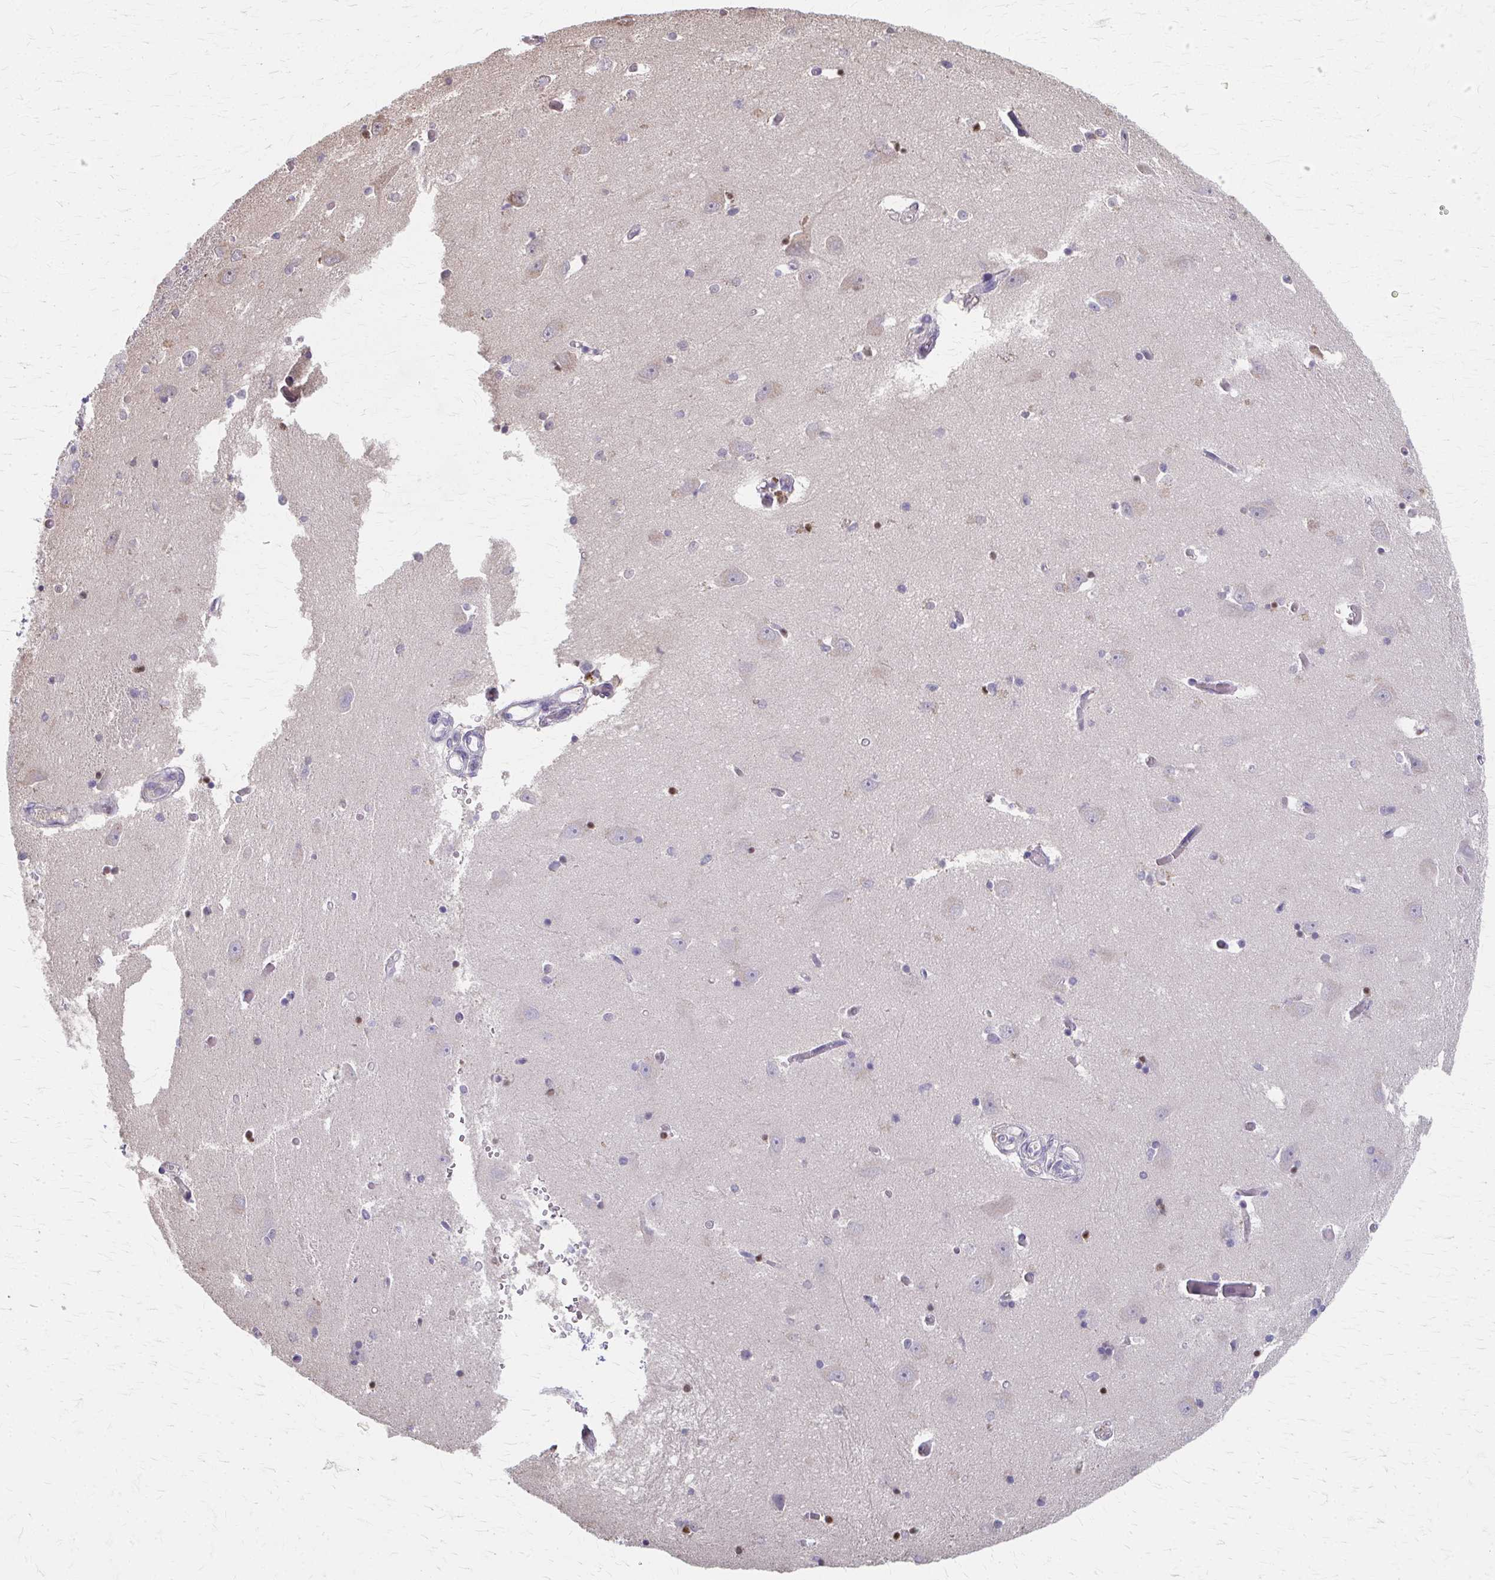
{"staining": {"intensity": "negative", "quantity": "none", "location": "none"}, "tissue": "caudate", "cell_type": "Glial cells", "image_type": "normal", "snomed": [{"axis": "morphology", "description": "Normal tissue, NOS"}, {"axis": "topography", "description": "Lateral ventricle wall"}, {"axis": "topography", "description": "Hippocampus"}], "caption": "IHC micrograph of benign caudate: human caudate stained with DAB (3,3'-diaminobenzidine) displays no significant protein positivity in glial cells.", "gene": "RABGAP1L", "patient": {"sex": "female", "age": 63}}